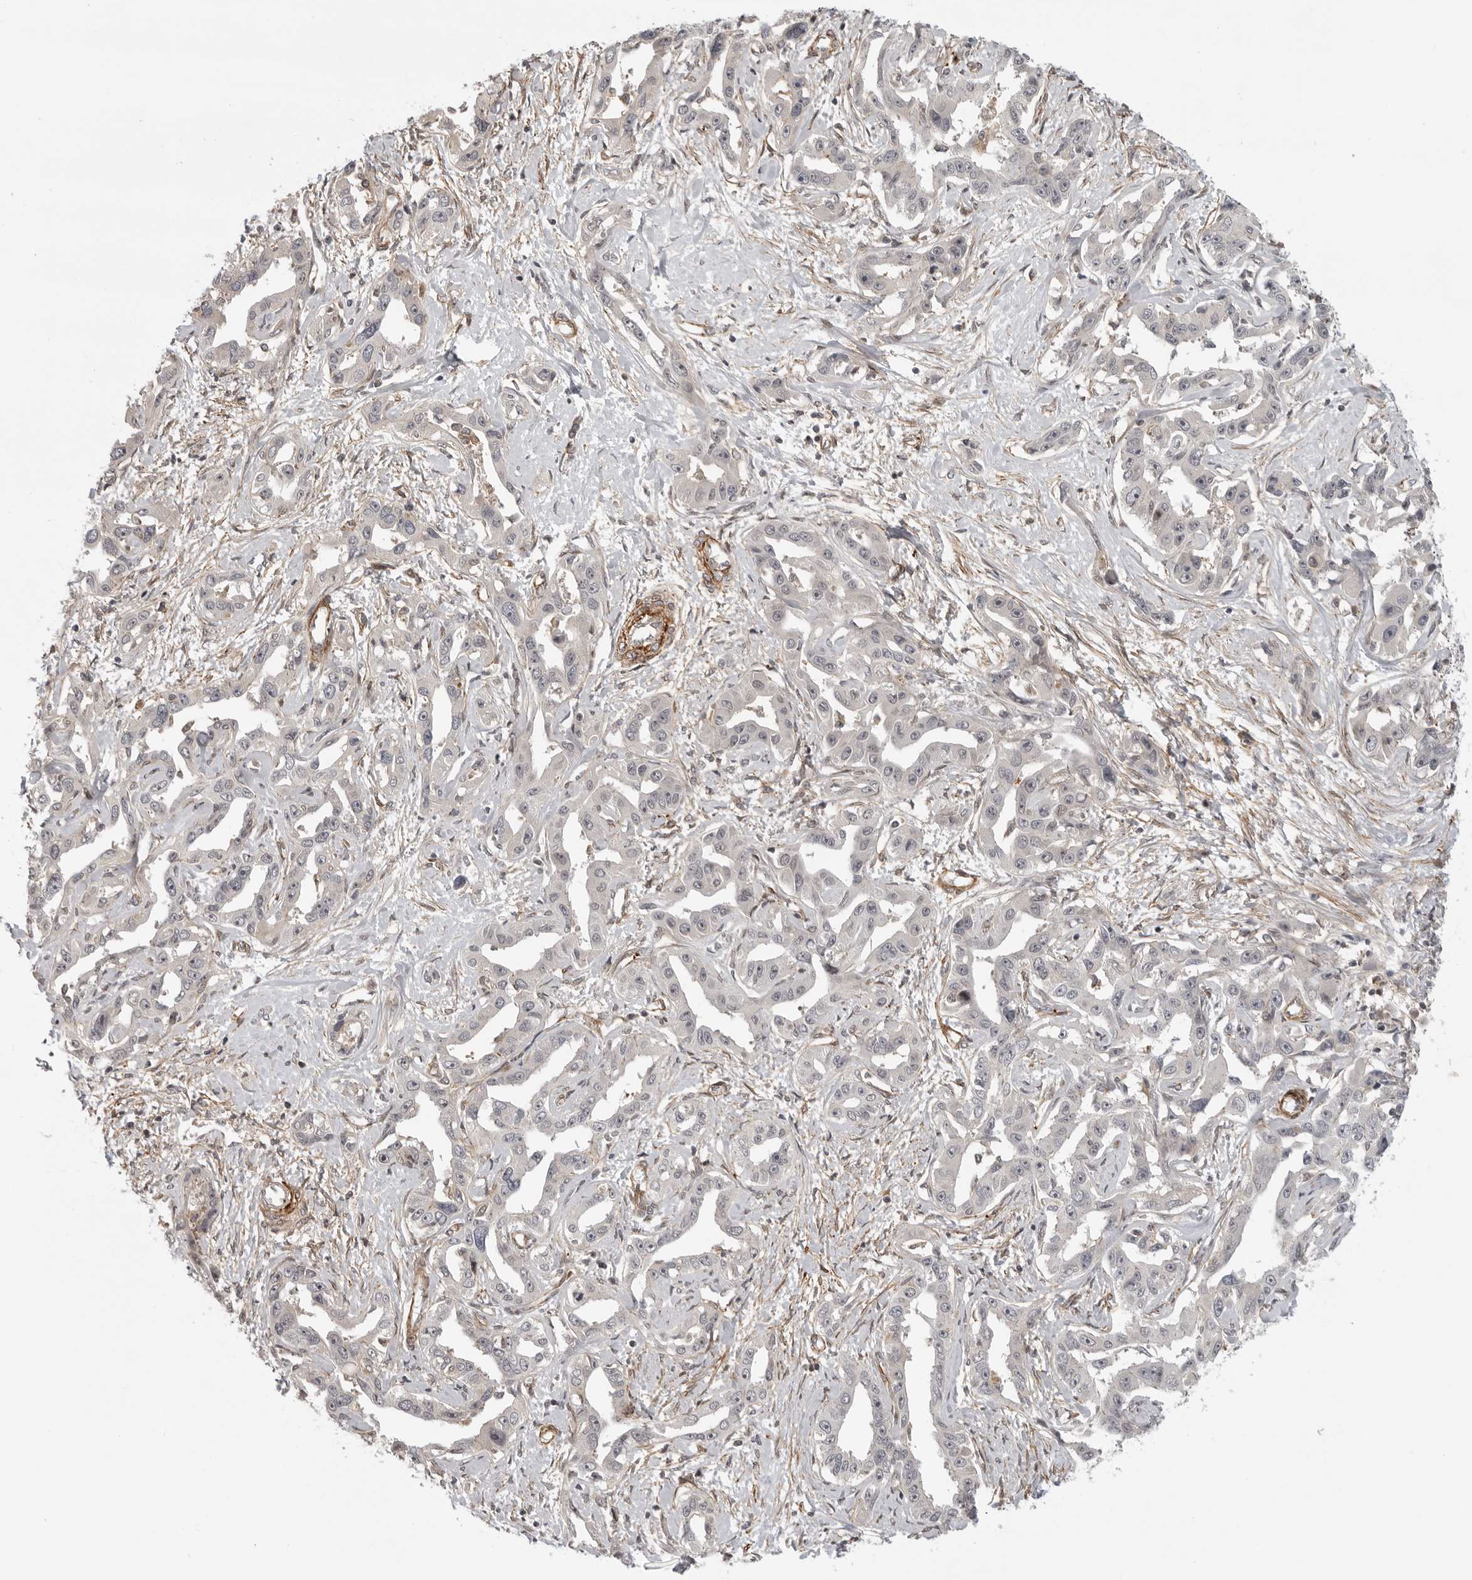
{"staining": {"intensity": "negative", "quantity": "none", "location": "none"}, "tissue": "liver cancer", "cell_type": "Tumor cells", "image_type": "cancer", "snomed": [{"axis": "morphology", "description": "Cholangiocarcinoma"}, {"axis": "topography", "description": "Liver"}], "caption": "Immunohistochemistry (IHC) image of human liver cancer (cholangiocarcinoma) stained for a protein (brown), which displays no positivity in tumor cells.", "gene": "TUT4", "patient": {"sex": "male", "age": 59}}